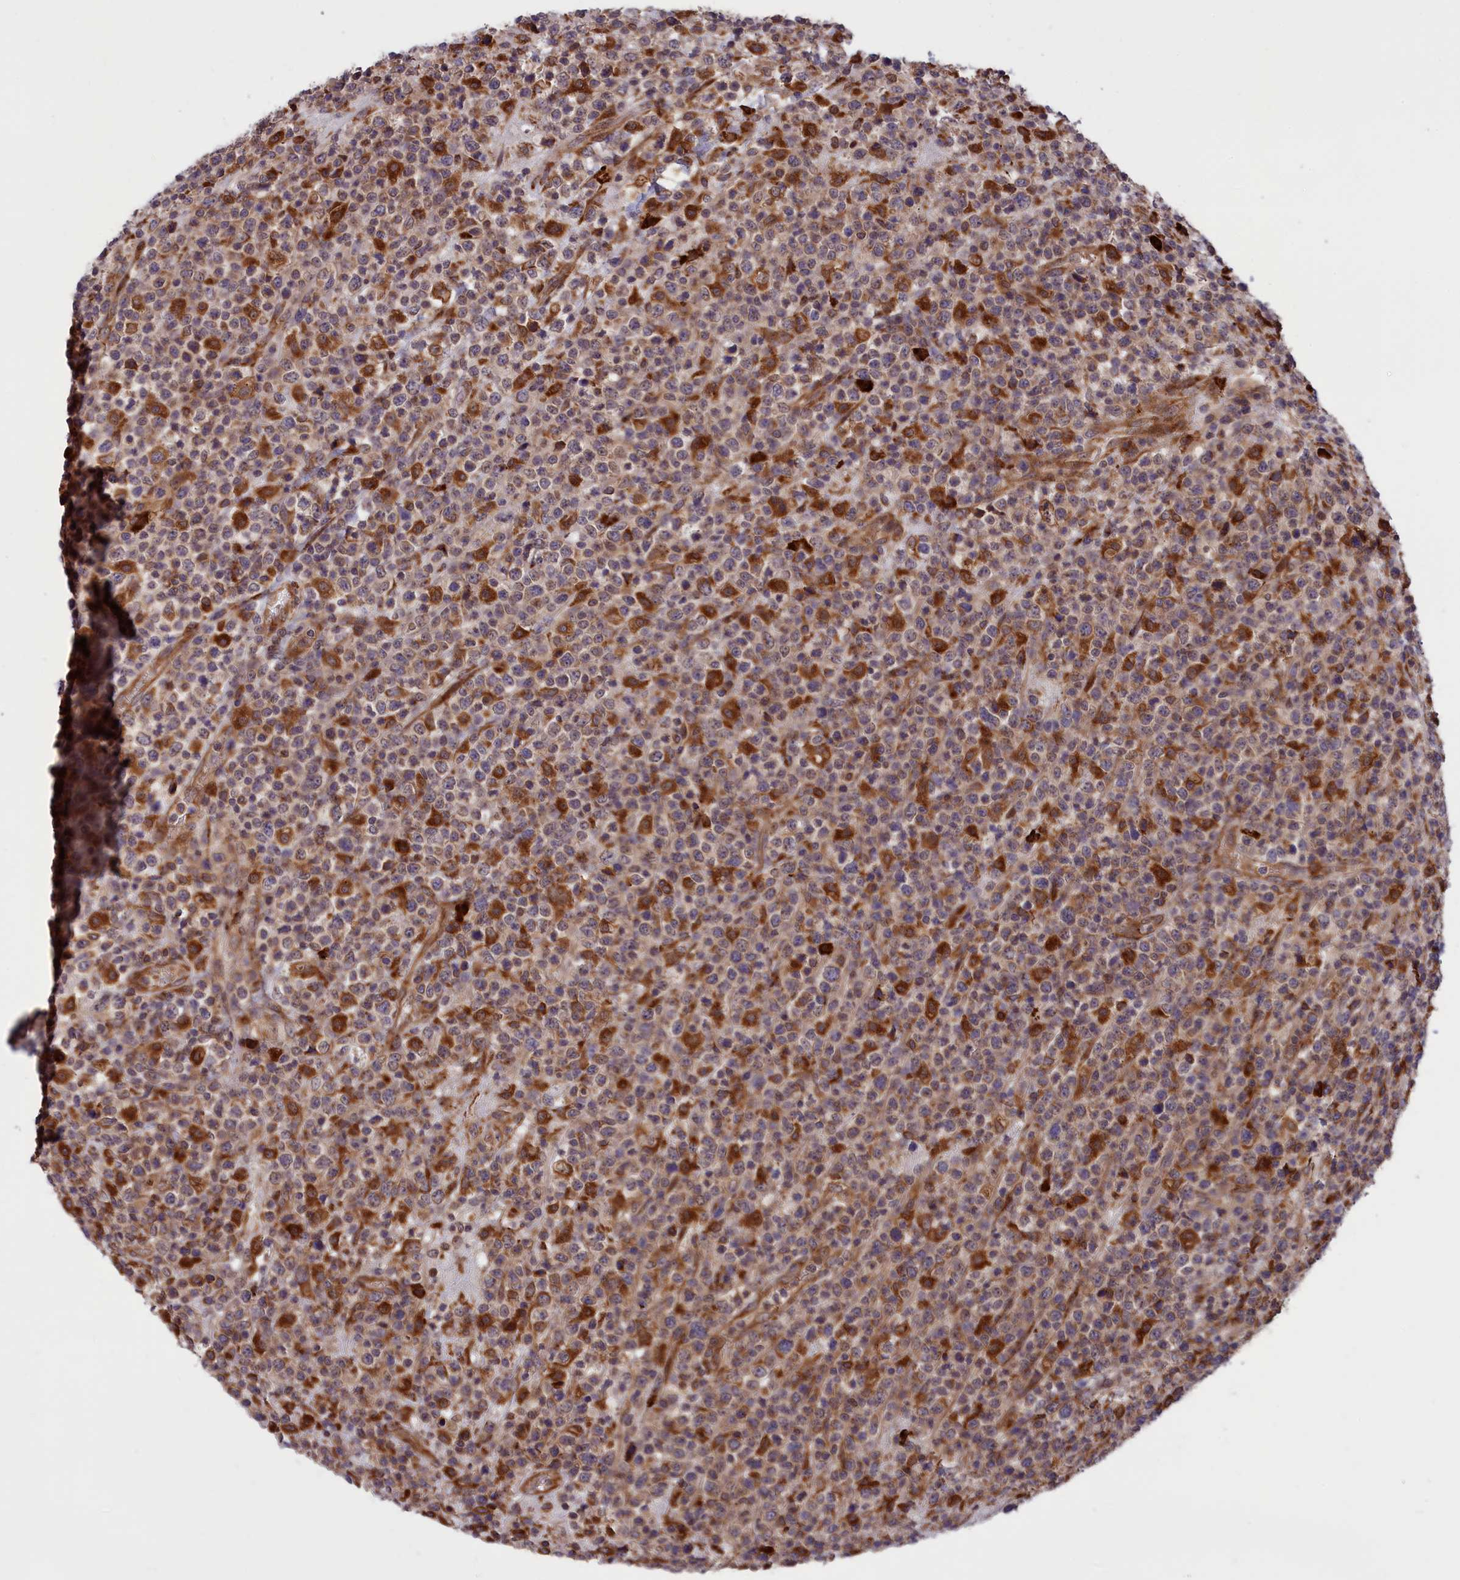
{"staining": {"intensity": "moderate", "quantity": ">75%", "location": "cytoplasmic/membranous"}, "tissue": "lymphoma", "cell_type": "Tumor cells", "image_type": "cancer", "snomed": [{"axis": "morphology", "description": "Malignant lymphoma, non-Hodgkin's type, High grade"}, {"axis": "topography", "description": "Colon"}], "caption": "Lymphoma stained with immunohistochemistry demonstrates moderate cytoplasmic/membranous expression in about >75% of tumor cells.", "gene": "PLA2G4C", "patient": {"sex": "female", "age": 53}}